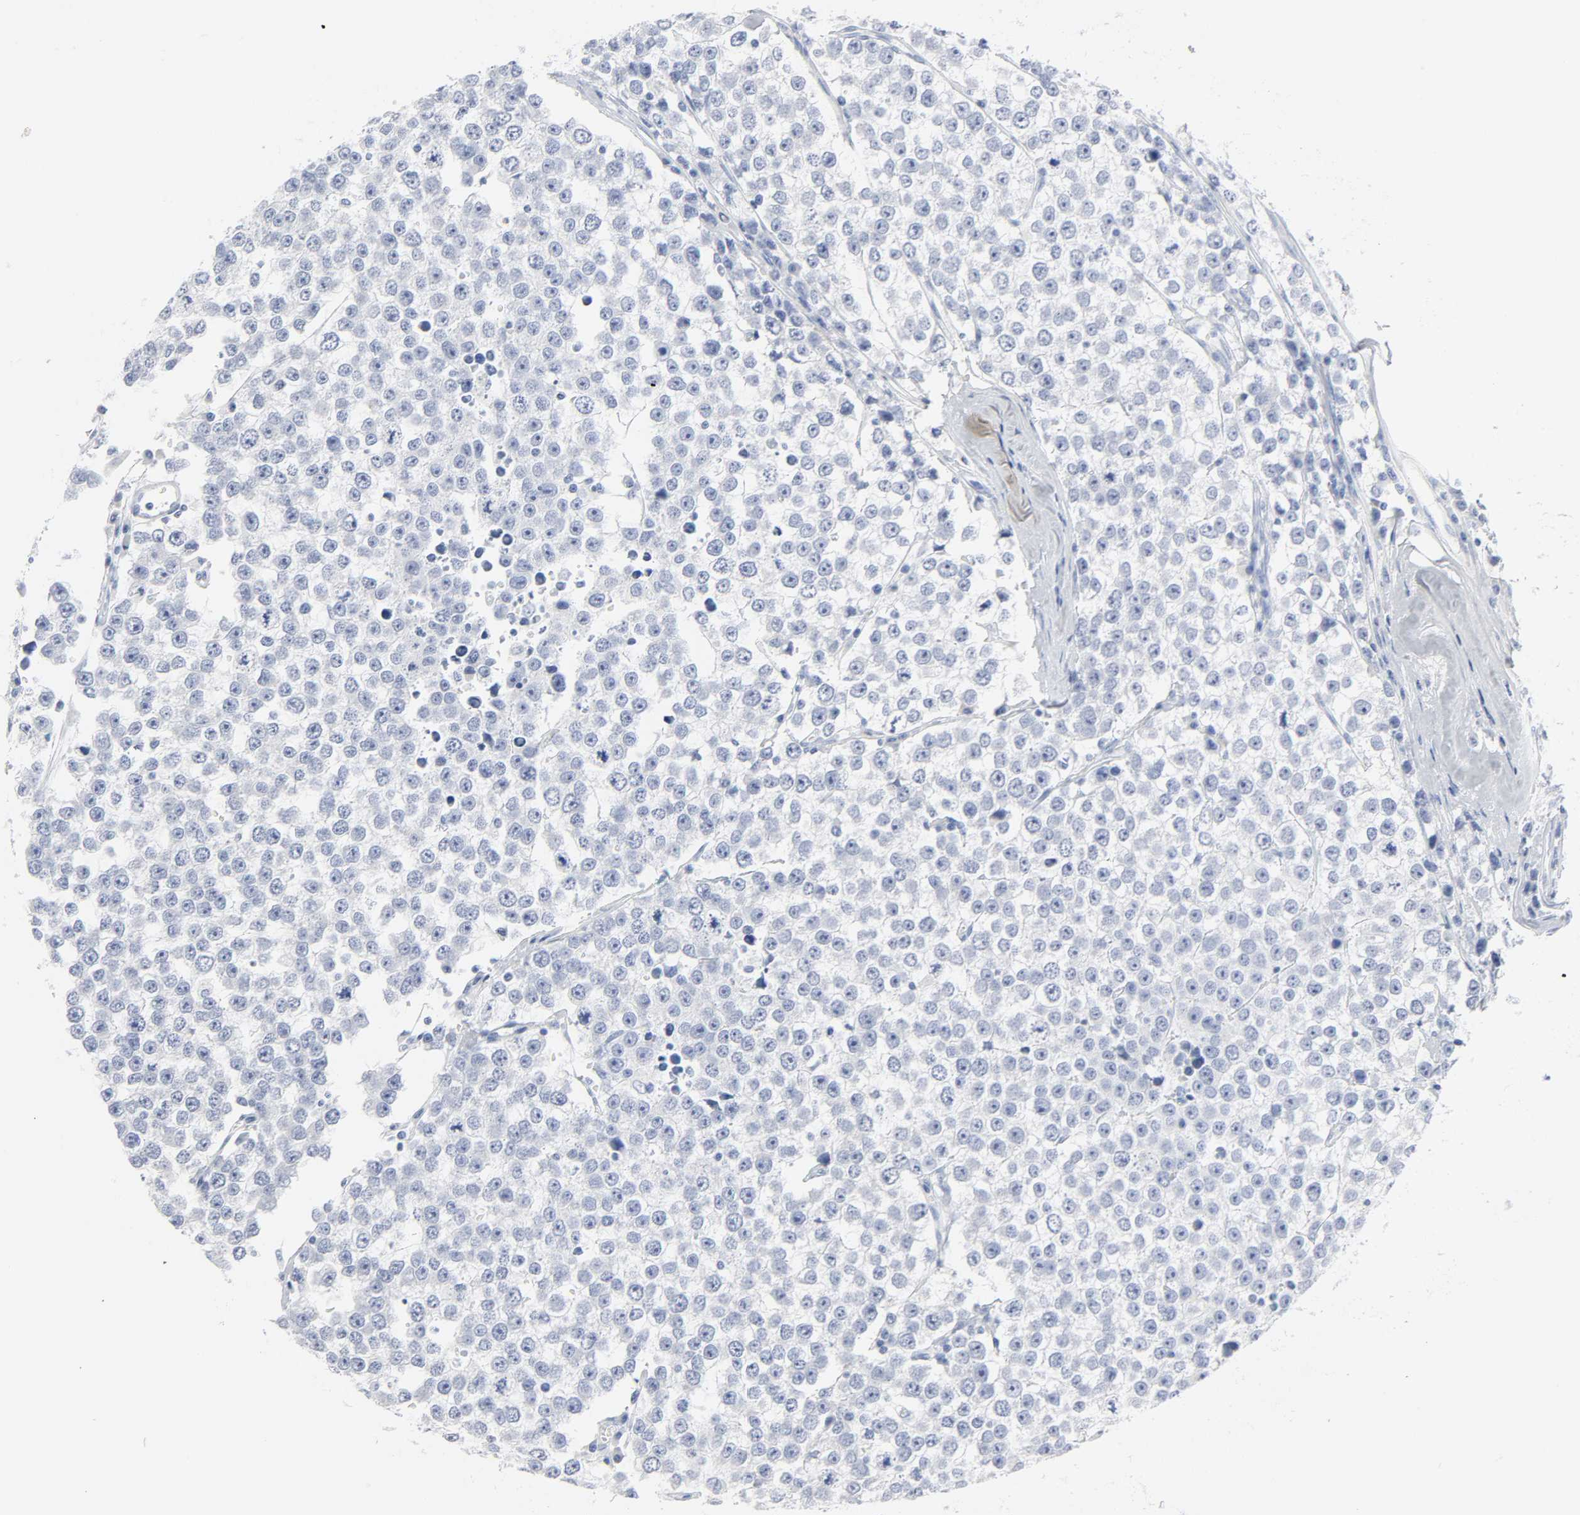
{"staining": {"intensity": "negative", "quantity": "none", "location": "none"}, "tissue": "testis cancer", "cell_type": "Tumor cells", "image_type": "cancer", "snomed": [{"axis": "morphology", "description": "Seminoma, NOS"}, {"axis": "morphology", "description": "Carcinoma, Embryonal, NOS"}, {"axis": "topography", "description": "Testis"}], "caption": "Immunohistochemistry photomicrograph of neoplastic tissue: testis seminoma stained with DAB (3,3'-diaminobenzidine) demonstrates no significant protein expression in tumor cells.", "gene": "ACP3", "patient": {"sex": "male", "age": 52}}